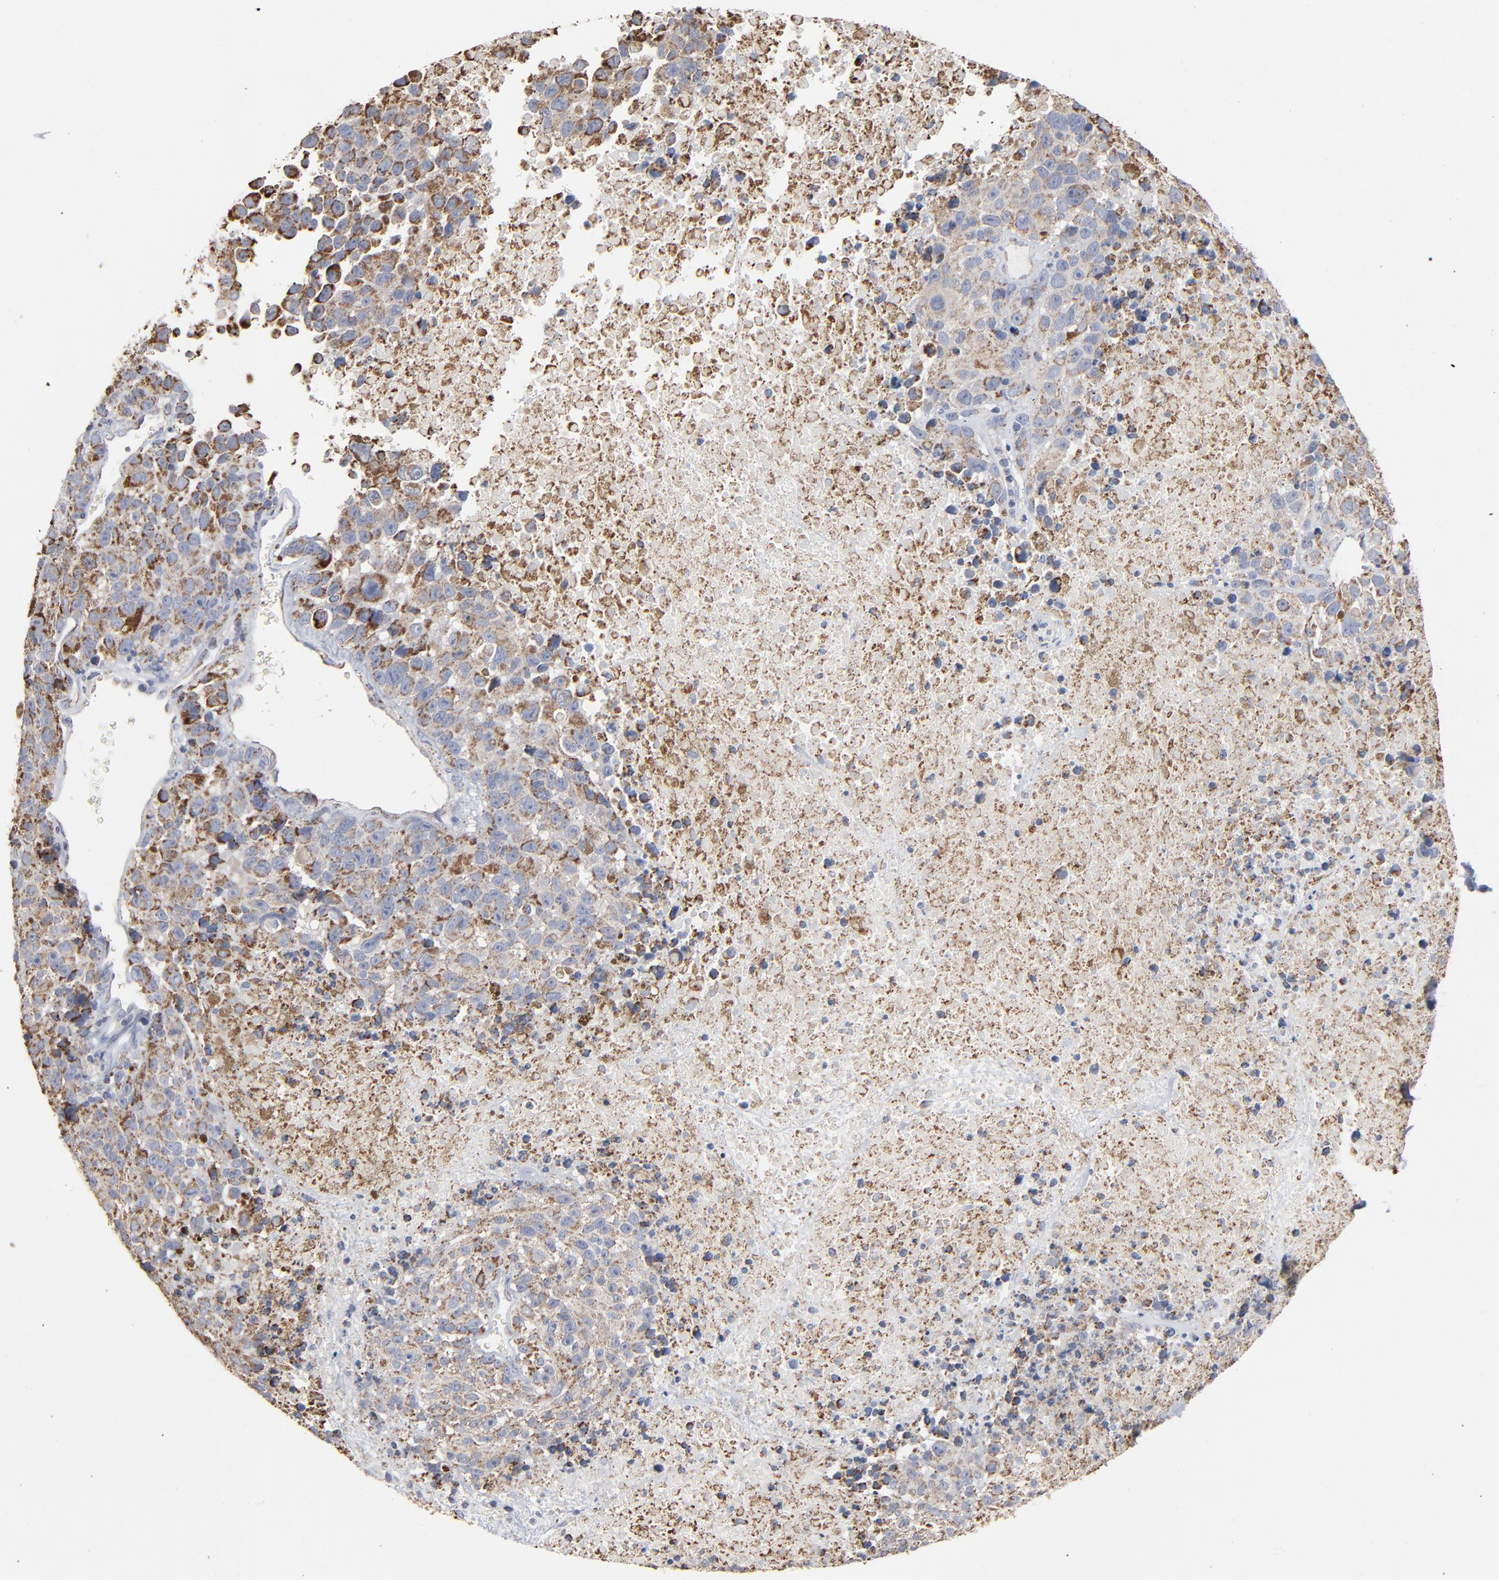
{"staining": {"intensity": "moderate", "quantity": "25%-75%", "location": "cytoplasmic/membranous"}, "tissue": "melanoma", "cell_type": "Tumor cells", "image_type": "cancer", "snomed": [{"axis": "morphology", "description": "Malignant melanoma, Metastatic site"}, {"axis": "topography", "description": "Cerebral cortex"}], "caption": "An IHC image of neoplastic tissue is shown. Protein staining in brown shows moderate cytoplasmic/membranous positivity in melanoma within tumor cells. (IHC, brightfield microscopy, high magnification).", "gene": "UQCRC1", "patient": {"sex": "female", "age": 52}}